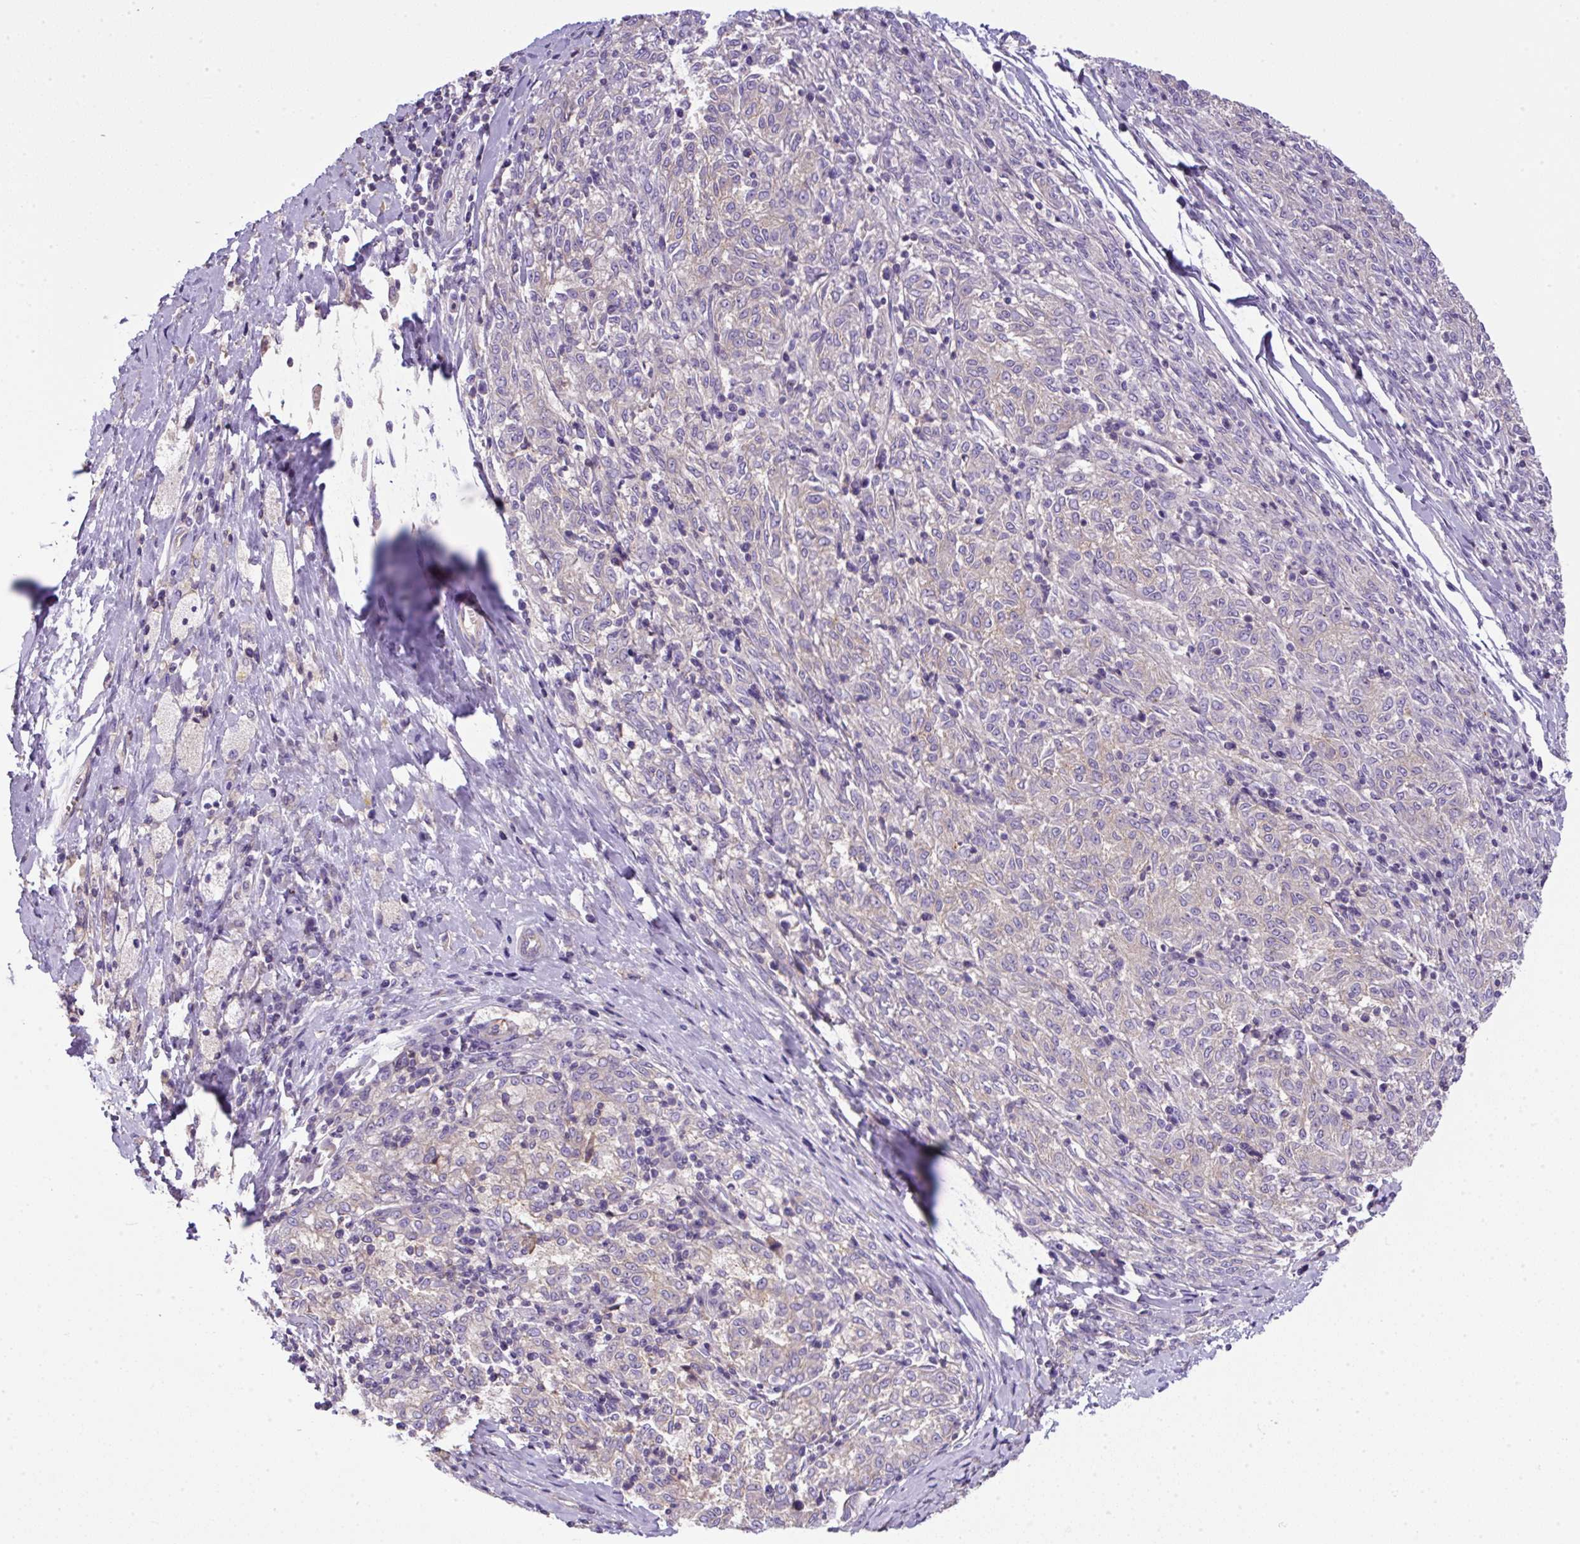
{"staining": {"intensity": "weak", "quantity": "<25%", "location": "cytoplasmic/membranous"}, "tissue": "melanoma", "cell_type": "Tumor cells", "image_type": "cancer", "snomed": [{"axis": "morphology", "description": "Malignant melanoma, NOS"}, {"axis": "topography", "description": "Skin"}], "caption": "Histopathology image shows no significant protein positivity in tumor cells of melanoma.", "gene": "NPTN", "patient": {"sex": "female", "age": 72}}